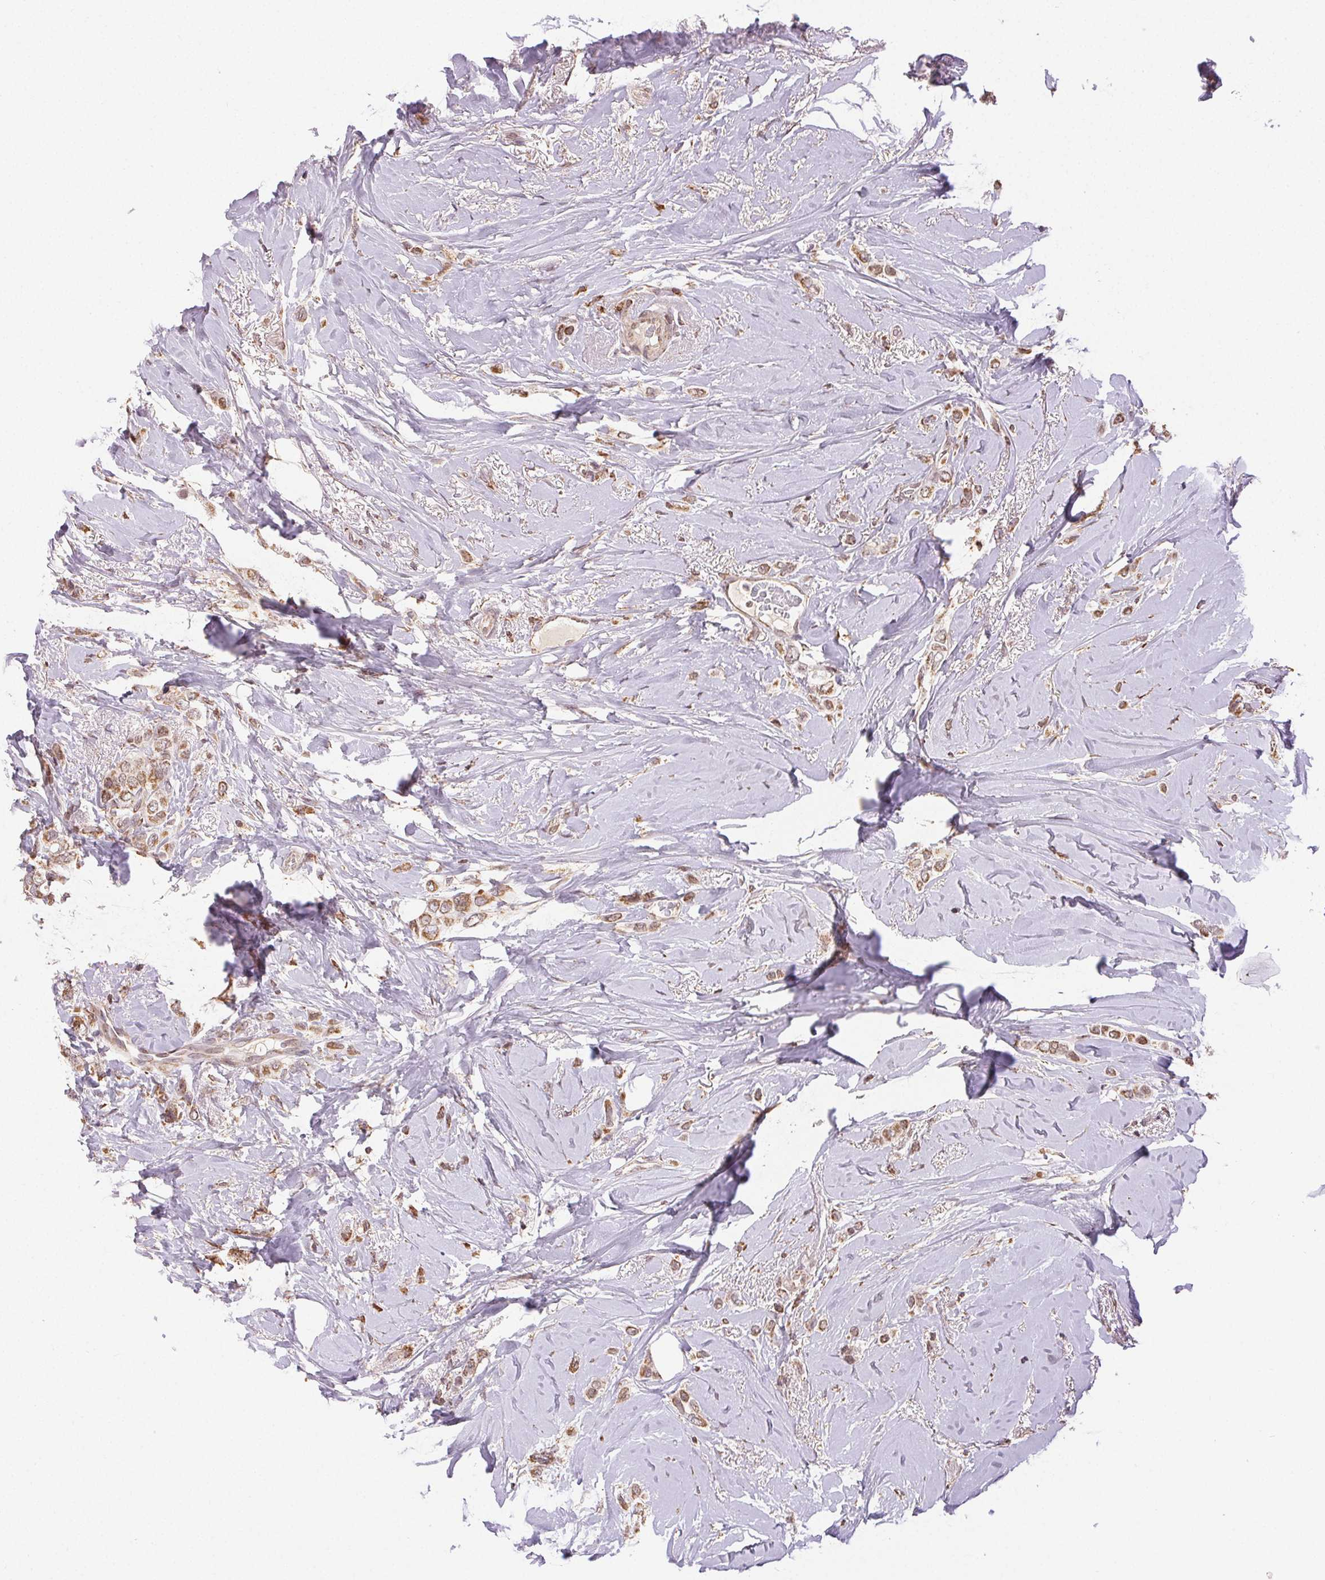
{"staining": {"intensity": "moderate", "quantity": ">75%", "location": "cytoplasmic/membranous"}, "tissue": "breast cancer", "cell_type": "Tumor cells", "image_type": "cancer", "snomed": [{"axis": "morphology", "description": "Lobular carcinoma"}, {"axis": "topography", "description": "Breast"}], "caption": "Breast cancer (lobular carcinoma) stained with immunohistochemistry (IHC) displays moderate cytoplasmic/membranous staining in approximately >75% of tumor cells.", "gene": "PIWIL4", "patient": {"sex": "female", "age": 66}}